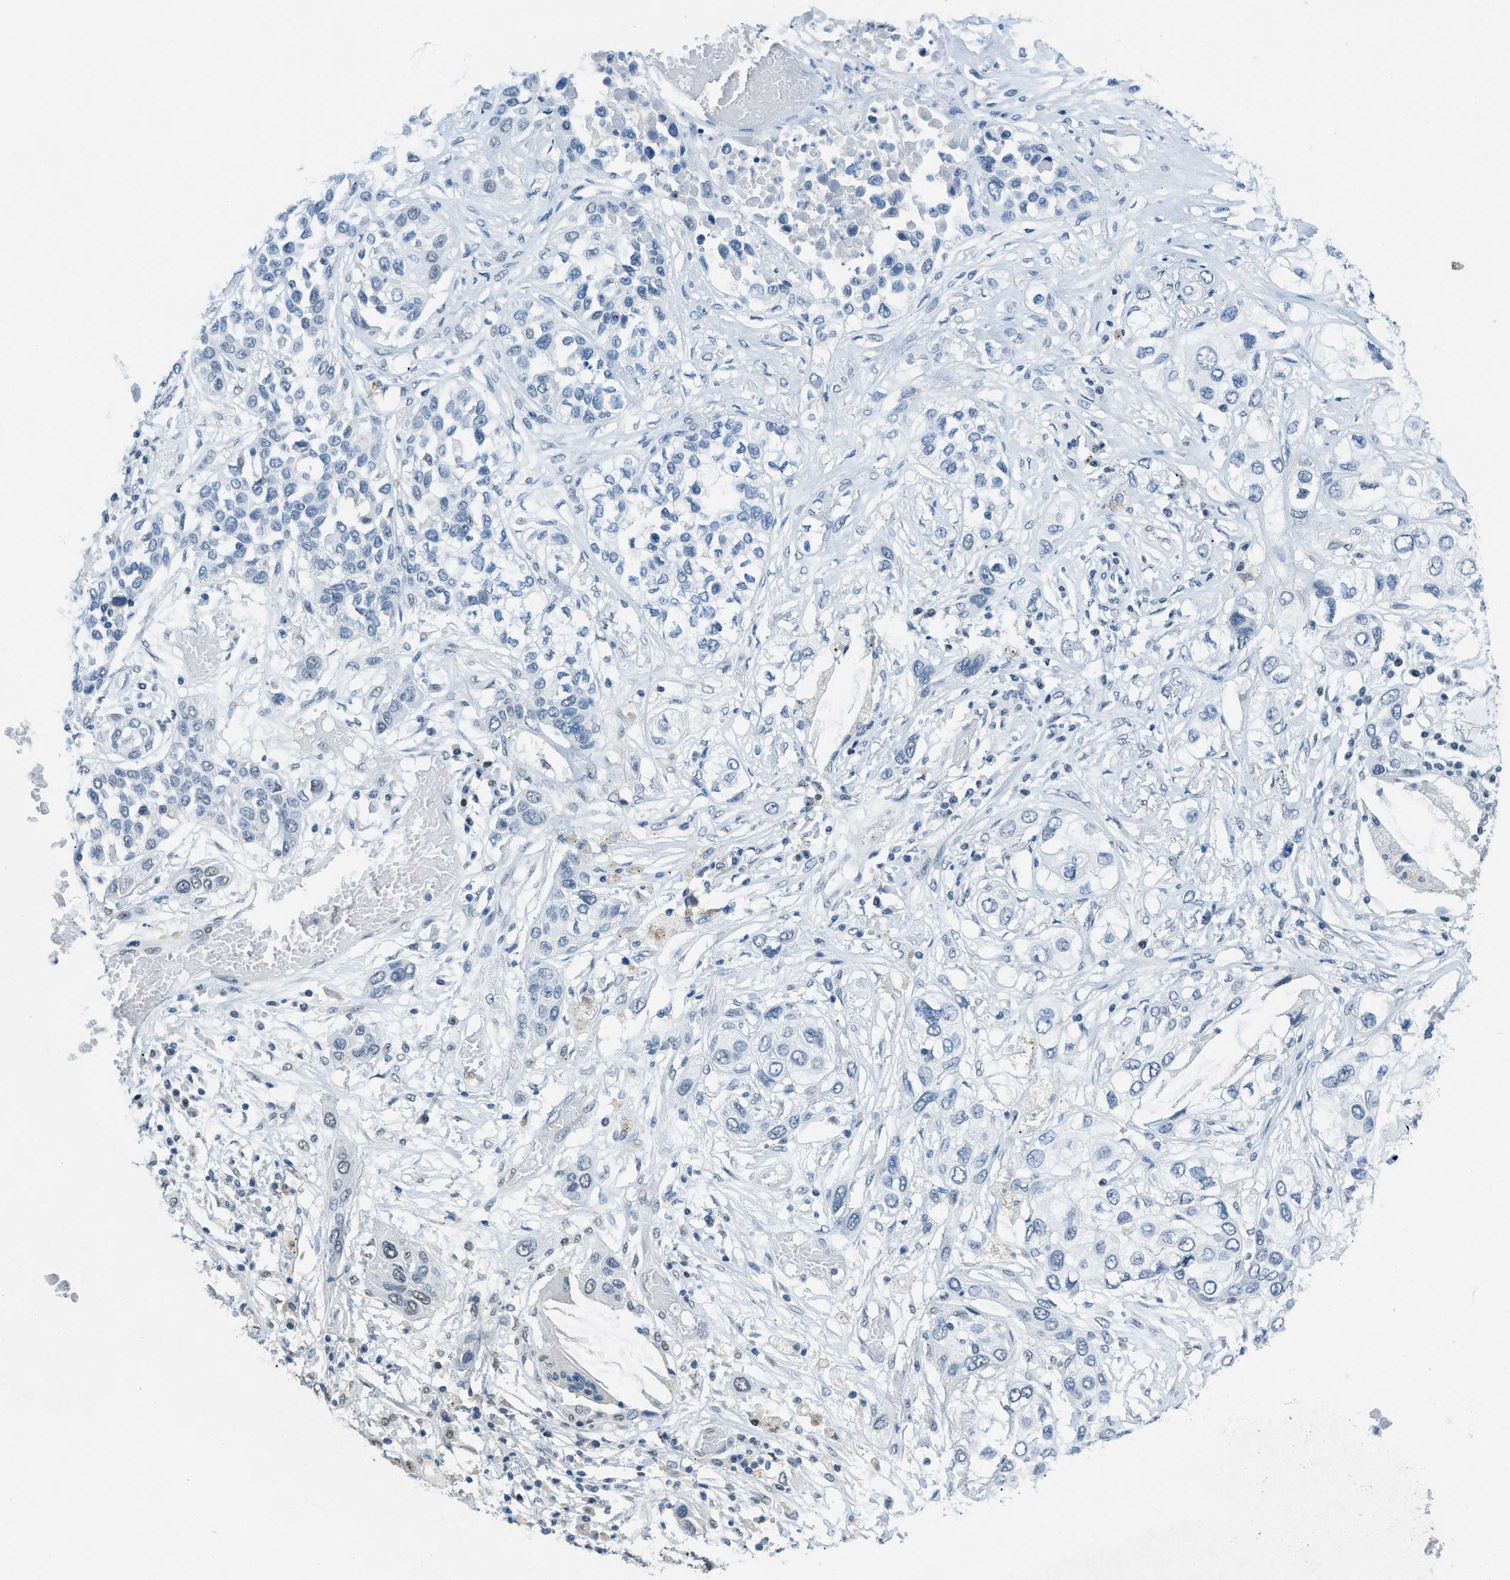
{"staining": {"intensity": "negative", "quantity": "none", "location": "none"}, "tissue": "lung cancer", "cell_type": "Tumor cells", "image_type": "cancer", "snomed": [{"axis": "morphology", "description": "Squamous cell carcinoma, NOS"}, {"axis": "topography", "description": "Lung"}], "caption": "DAB (3,3'-diaminobenzidine) immunohistochemical staining of lung cancer shows no significant expression in tumor cells. (Stains: DAB (3,3'-diaminobenzidine) immunohistochemistry with hematoxylin counter stain, Microscopy: brightfield microscopy at high magnification).", "gene": "TTC13", "patient": {"sex": "male", "age": 71}}